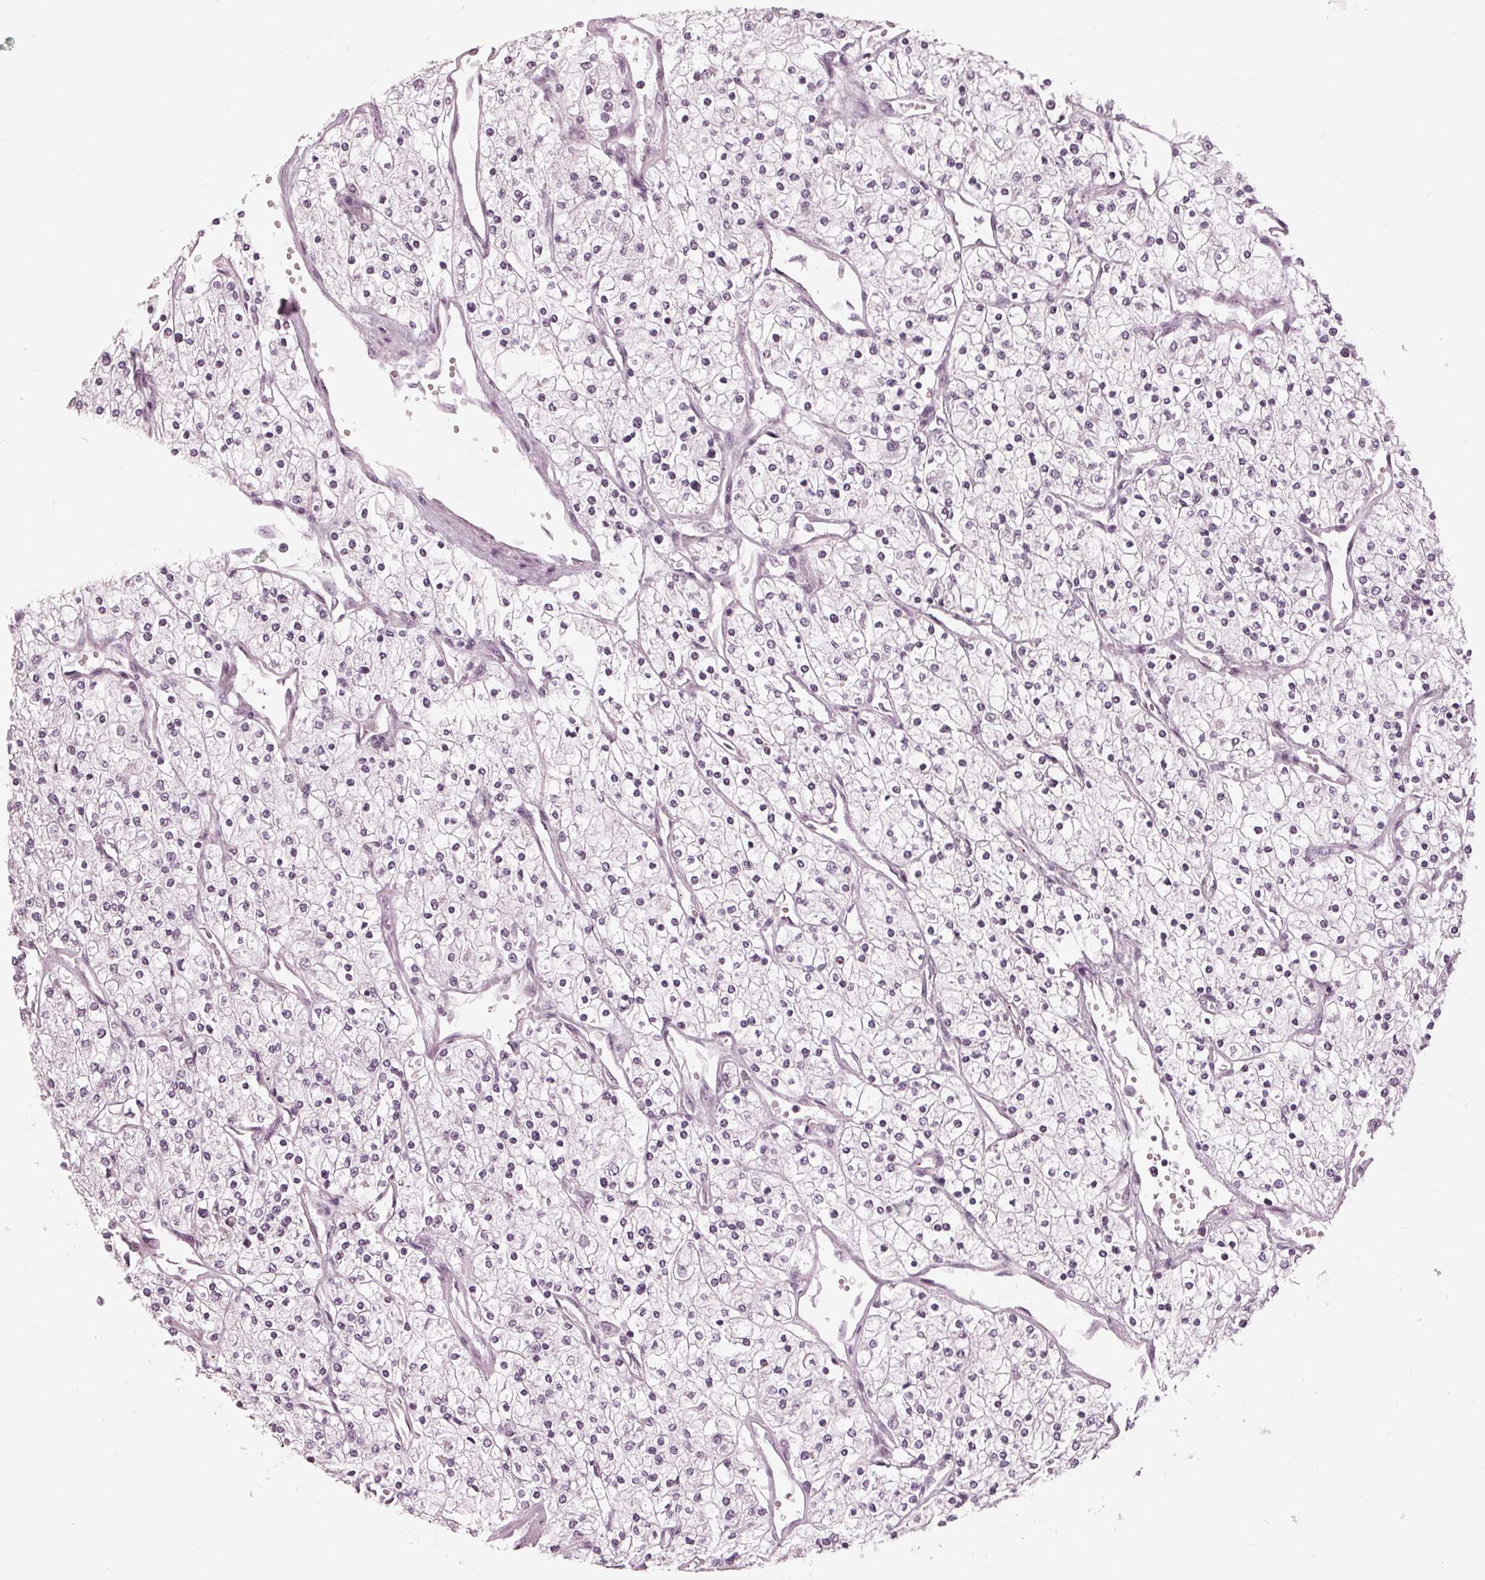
{"staining": {"intensity": "weak", "quantity": "<25%", "location": "nuclear"}, "tissue": "renal cancer", "cell_type": "Tumor cells", "image_type": "cancer", "snomed": [{"axis": "morphology", "description": "Adenocarcinoma, NOS"}, {"axis": "topography", "description": "Kidney"}], "caption": "Renal adenocarcinoma was stained to show a protein in brown. There is no significant positivity in tumor cells.", "gene": "SLX4", "patient": {"sex": "male", "age": 80}}